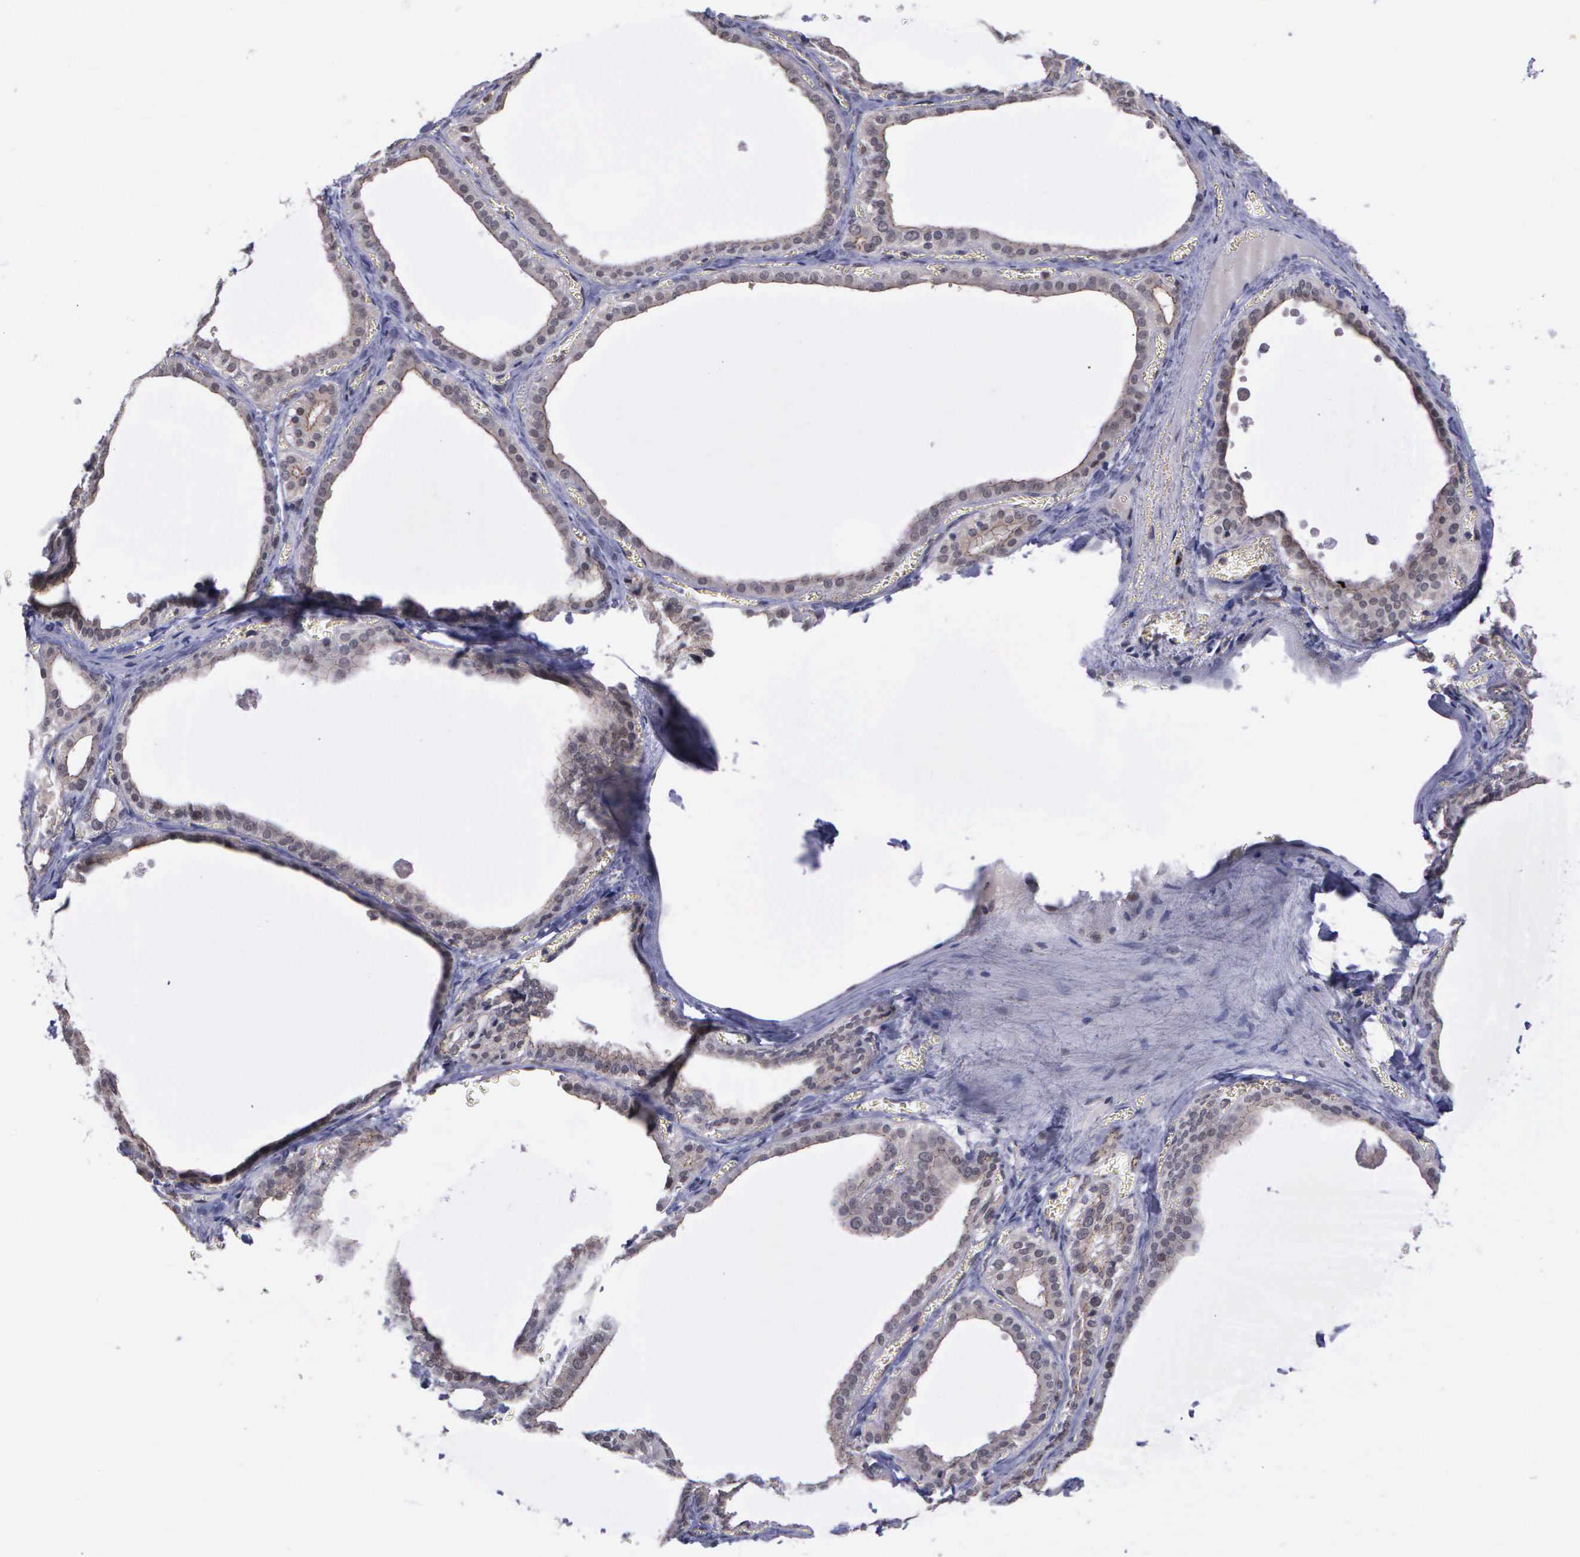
{"staining": {"intensity": "weak", "quantity": "25%-75%", "location": "nuclear"}, "tissue": "thyroid gland", "cell_type": "Glandular cells", "image_type": "normal", "snomed": [{"axis": "morphology", "description": "Normal tissue, NOS"}, {"axis": "topography", "description": "Thyroid gland"}], "caption": "DAB (3,3'-diaminobenzidine) immunohistochemical staining of benign thyroid gland displays weak nuclear protein expression in approximately 25%-75% of glandular cells. The staining is performed using DAB (3,3'-diaminobenzidine) brown chromogen to label protein expression. The nuclei are counter-stained blue using hematoxylin.", "gene": "MAP3K9", "patient": {"sex": "female", "age": 55}}